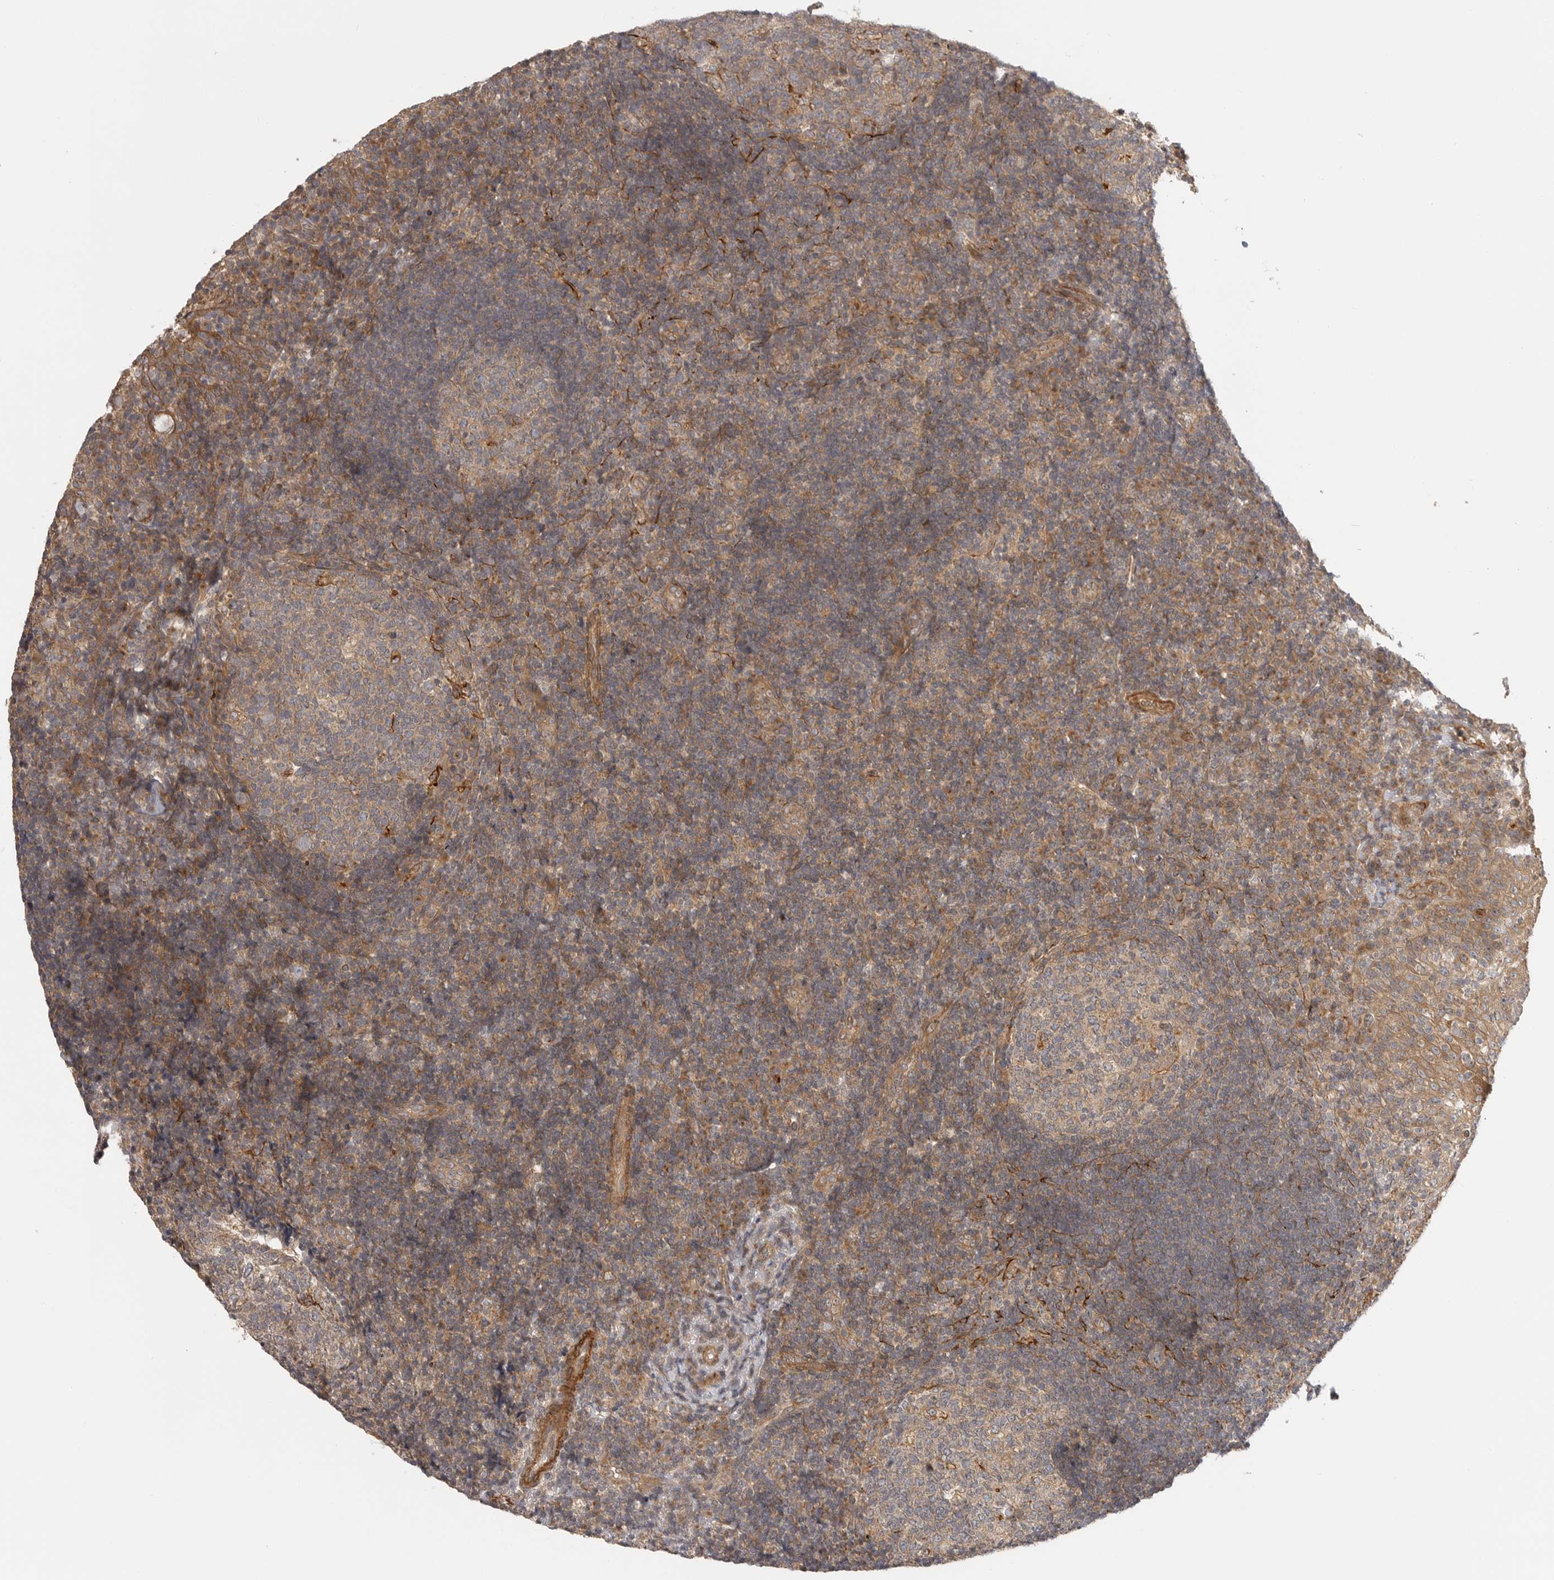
{"staining": {"intensity": "weak", "quantity": "25%-75%", "location": "cytoplasmic/membranous"}, "tissue": "tonsil", "cell_type": "Germinal center cells", "image_type": "normal", "snomed": [{"axis": "morphology", "description": "Normal tissue, NOS"}, {"axis": "topography", "description": "Tonsil"}], "caption": "This is a micrograph of IHC staining of unremarkable tonsil, which shows weak positivity in the cytoplasmic/membranous of germinal center cells.", "gene": "CCPG1", "patient": {"sex": "female", "age": 40}}